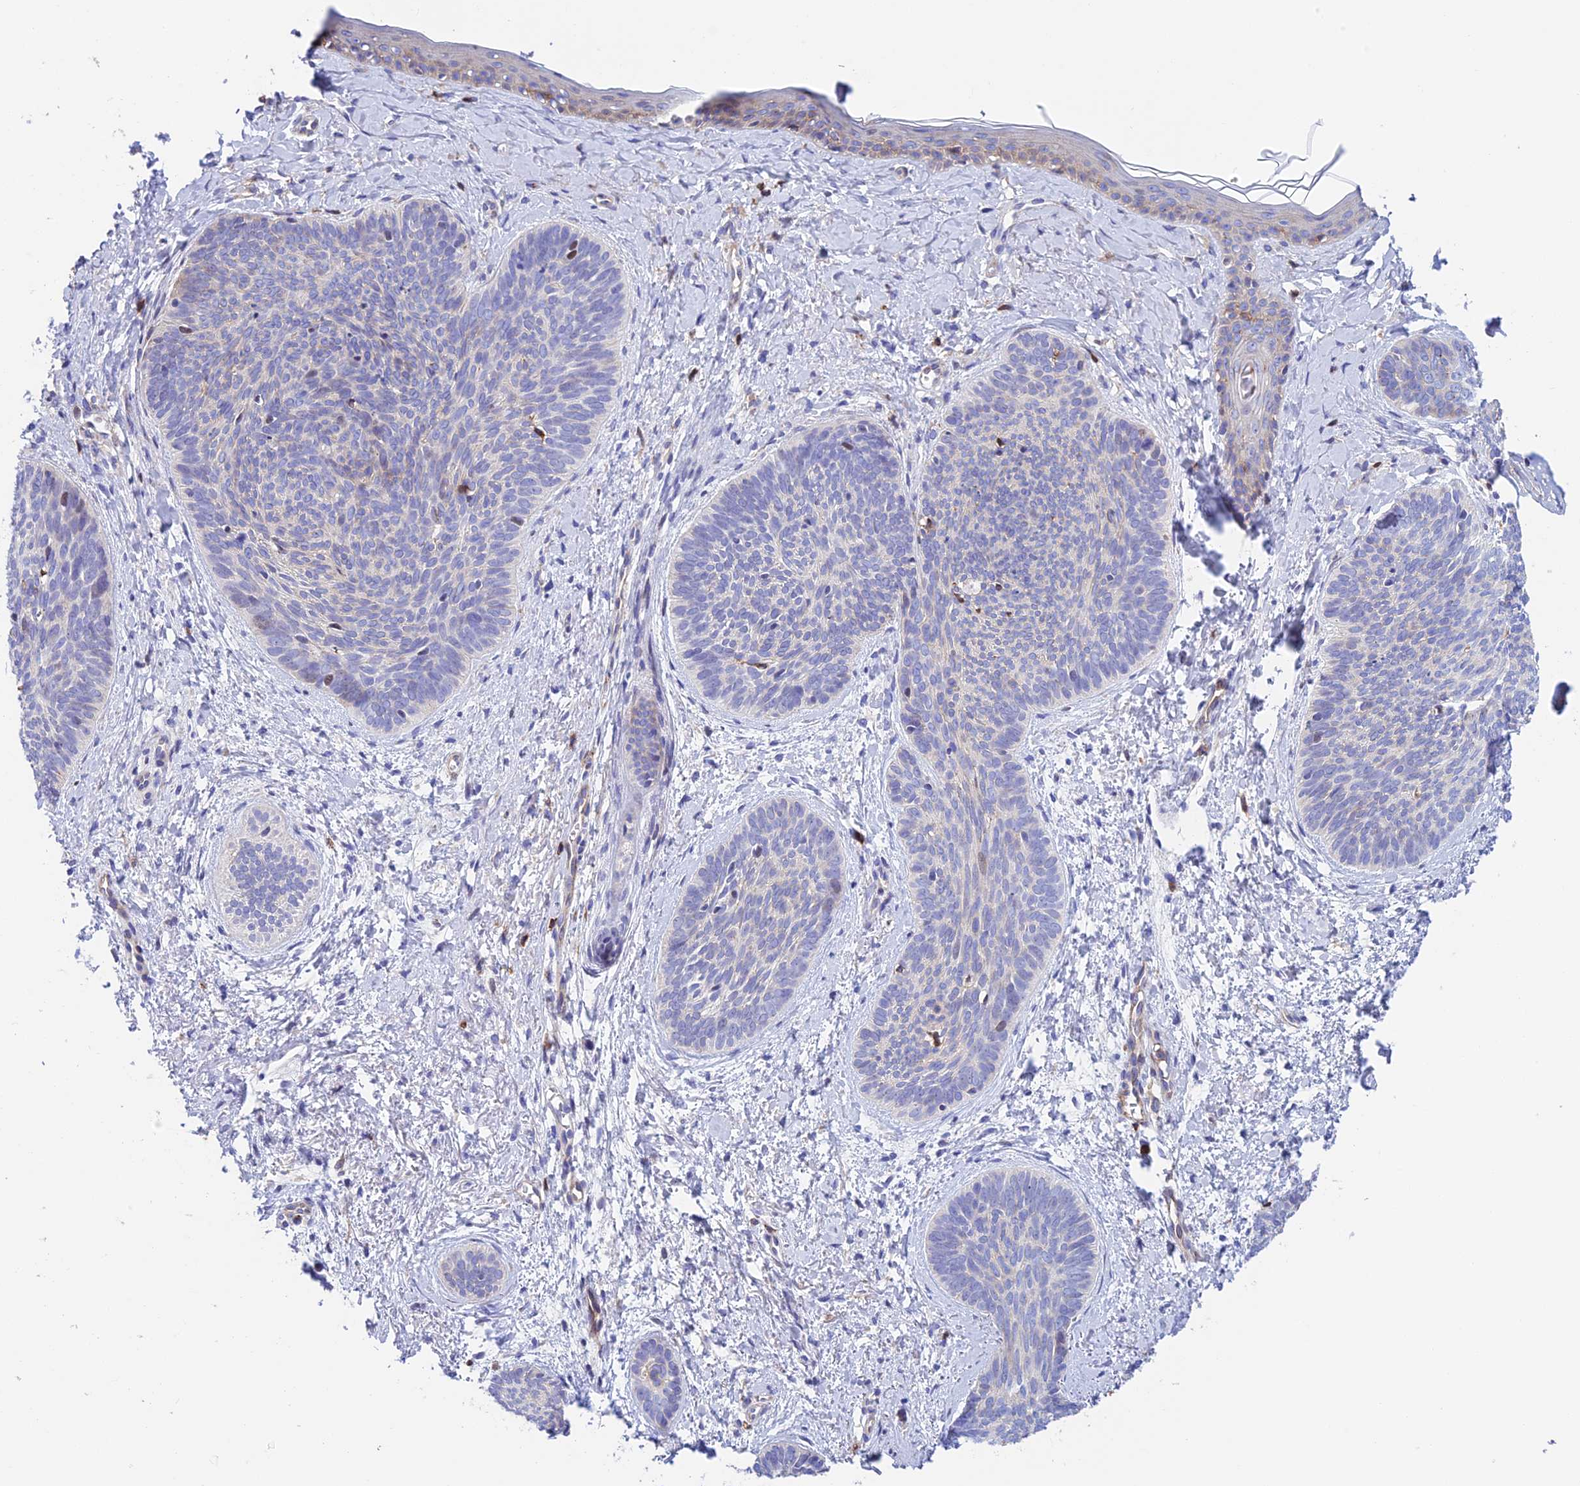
{"staining": {"intensity": "negative", "quantity": "none", "location": "none"}, "tissue": "skin cancer", "cell_type": "Tumor cells", "image_type": "cancer", "snomed": [{"axis": "morphology", "description": "Basal cell carcinoma"}, {"axis": "topography", "description": "Skin"}], "caption": "IHC image of neoplastic tissue: skin cancer (basal cell carcinoma) stained with DAB exhibits no significant protein staining in tumor cells. (Brightfield microscopy of DAB IHC at high magnification).", "gene": "PRIM1", "patient": {"sex": "female", "age": 81}}